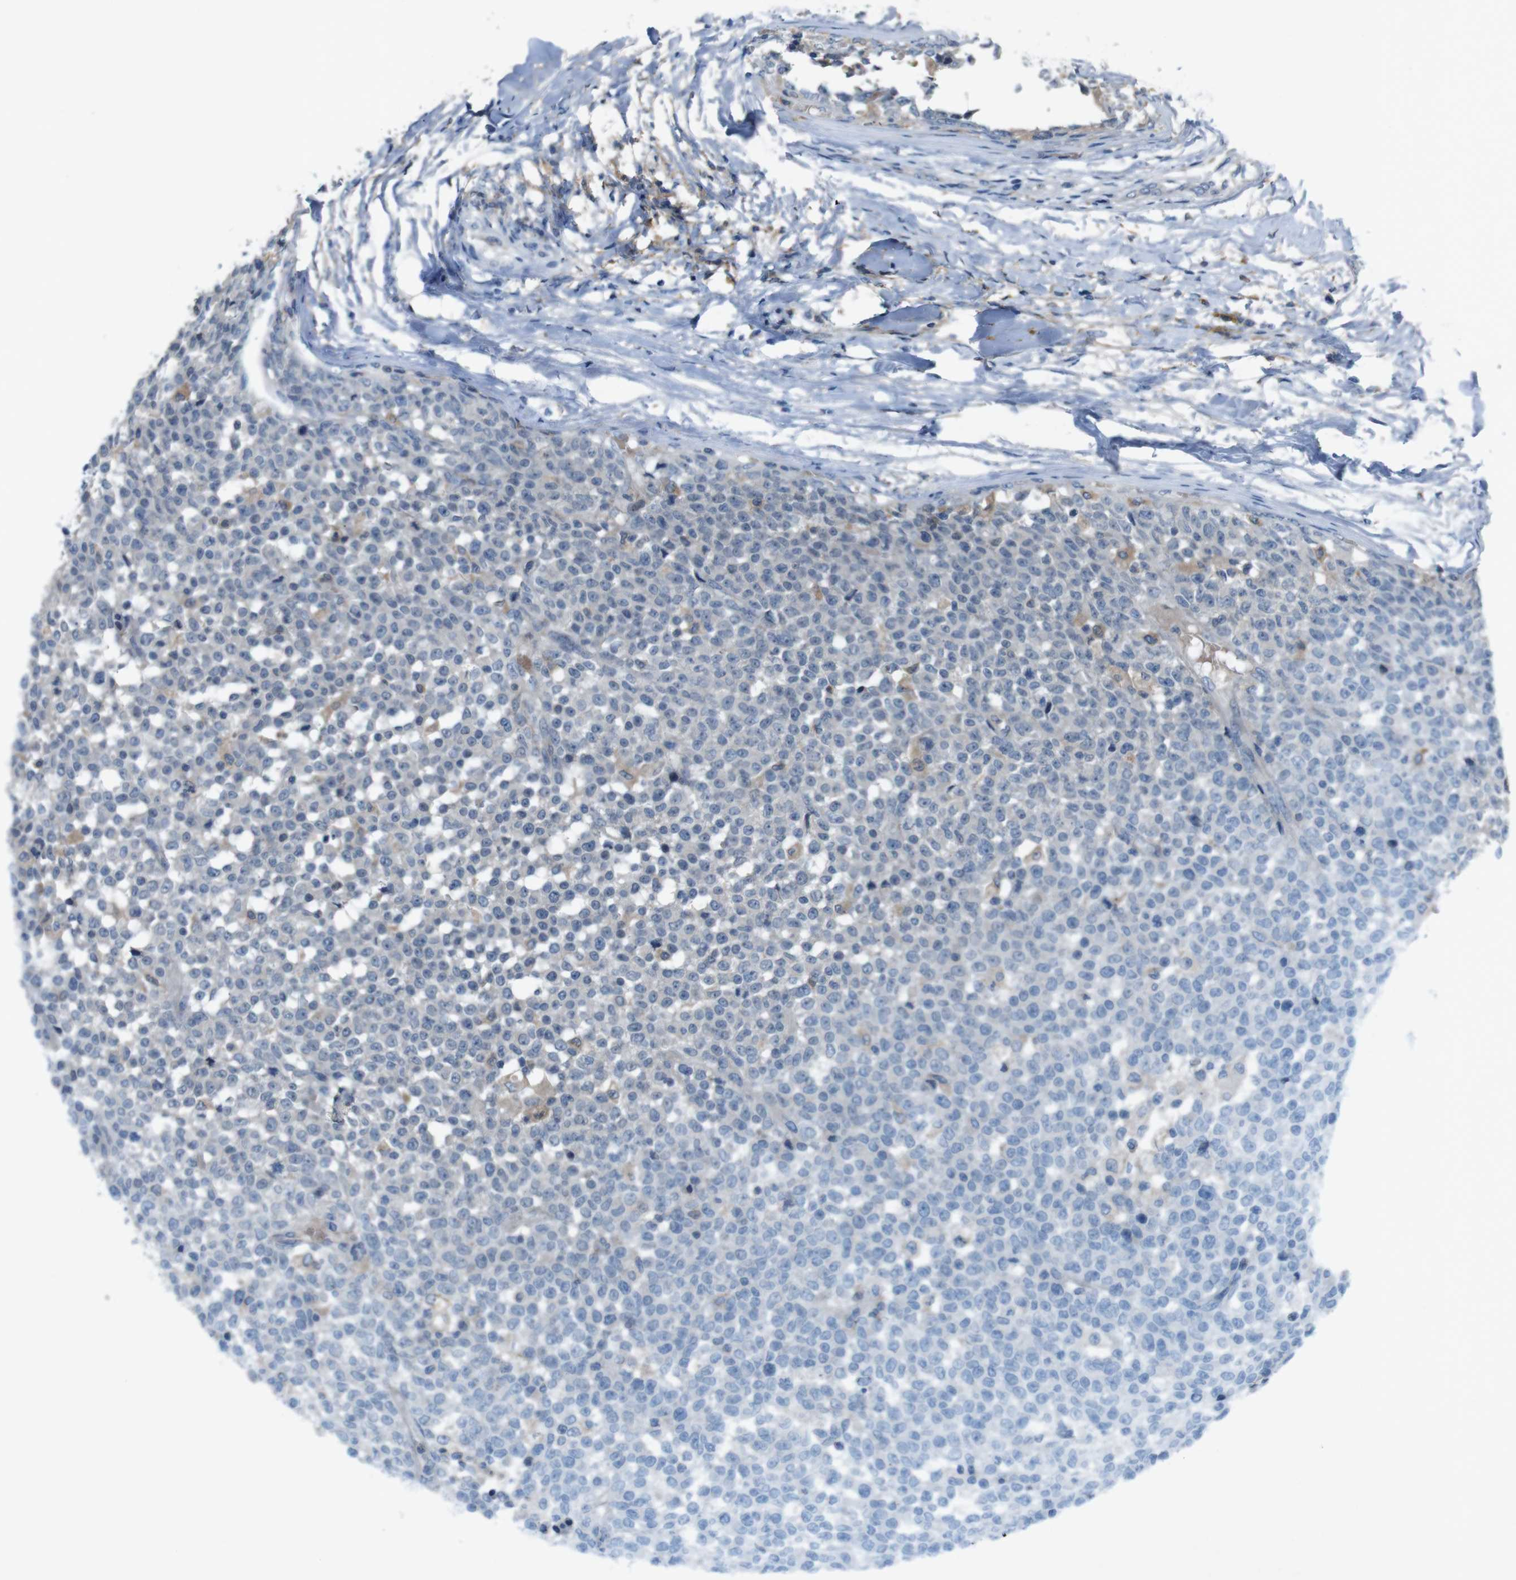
{"staining": {"intensity": "weak", "quantity": "<25%", "location": "cytoplasmic/membranous"}, "tissue": "testis cancer", "cell_type": "Tumor cells", "image_type": "cancer", "snomed": [{"axis": "morphology", "description": "Seminoma, NOS"}, {"axis": "topography", "description": "Testis"}], "caption": "The micrograph reveals no staining of tumor cells in testis cancer.", "gene": "MOGAT3", "patient": {"sex": "male", "age": 59}}